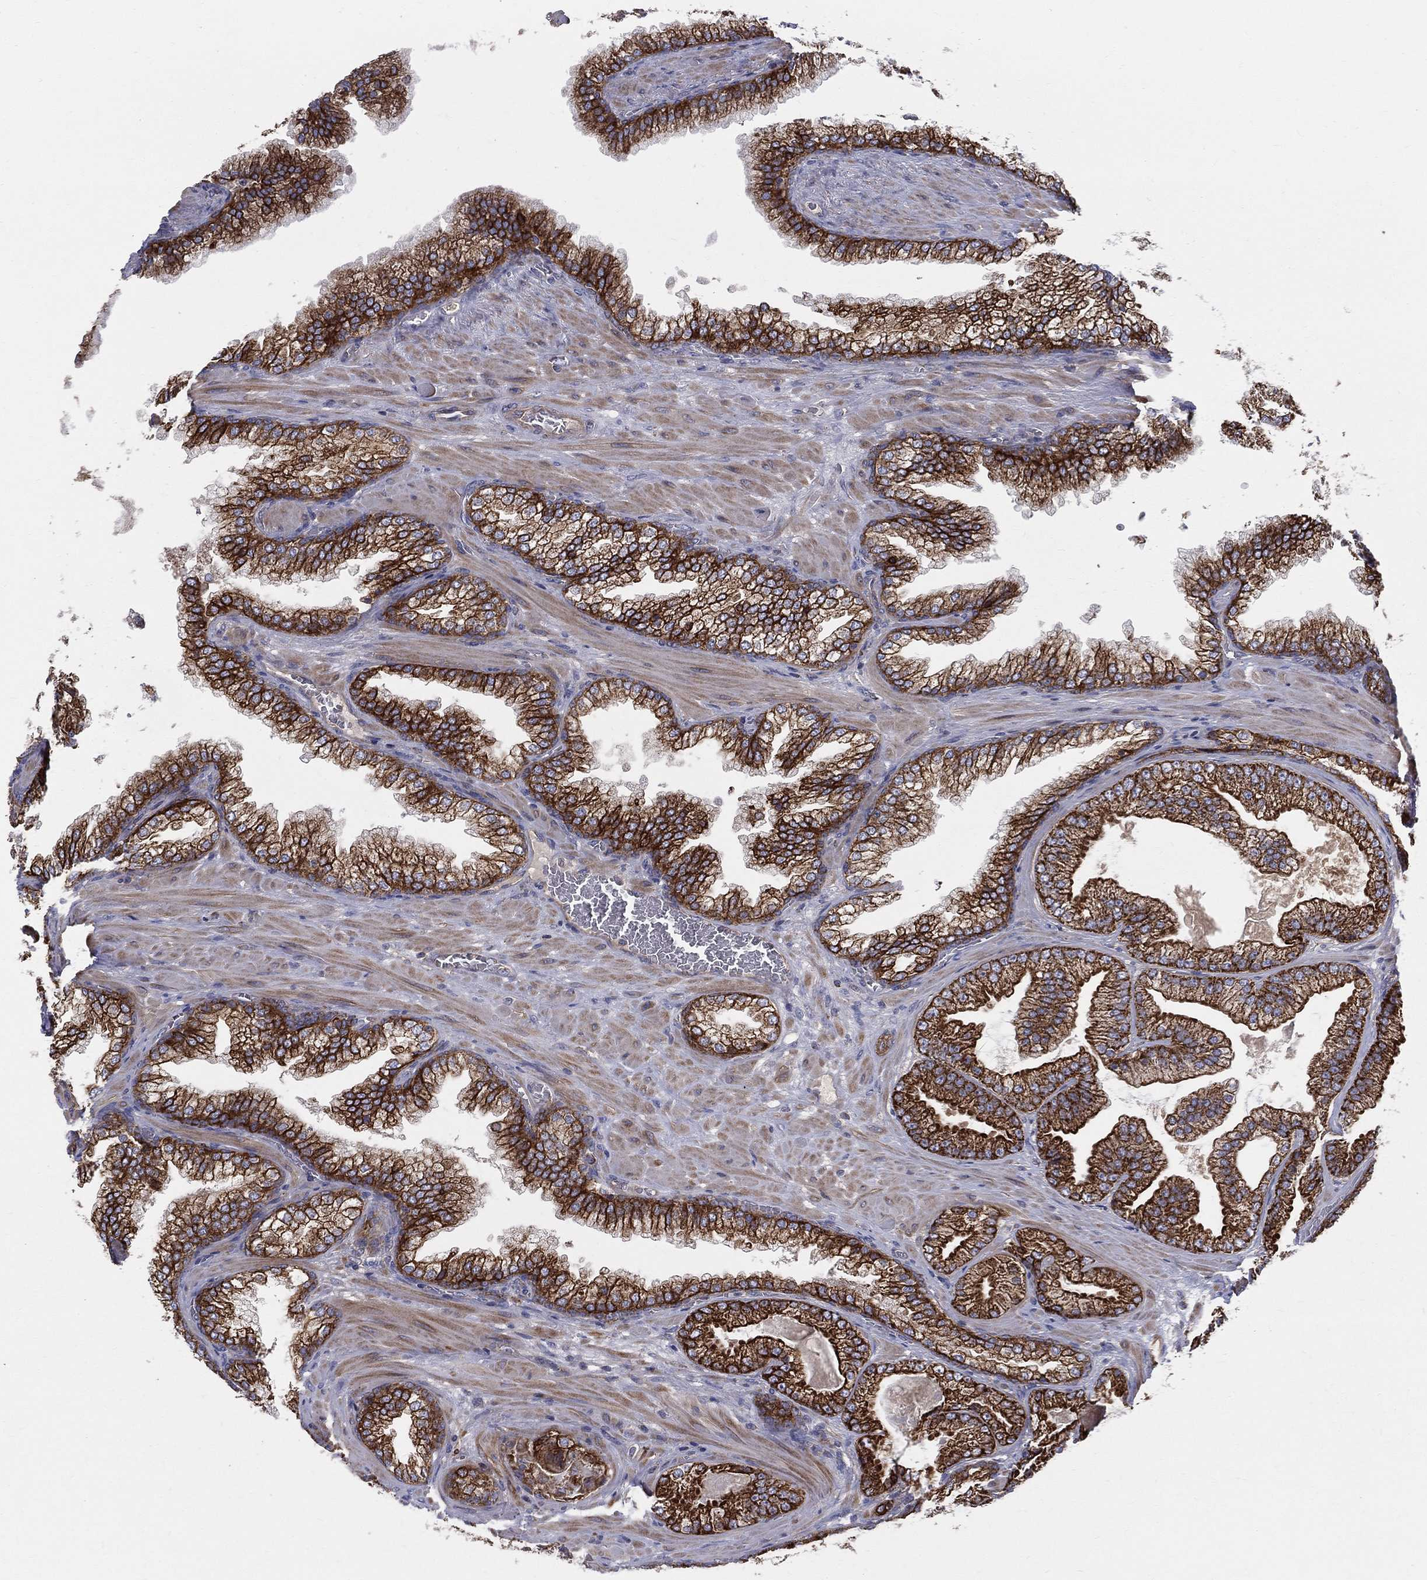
{"staining": {"intensity": "strong", "quantity": ">75%", "location": "cytoplasmic/membranous"}, "tissue": "prostate cancer", "cell_type": "Tumor cells", "image_type": "cancer", "snomed": [{"axis": "morphology", "description": "Adenocarcinoma, Low grade"}, {"axis": "topography", "description": "Prostate"}], "caption": "The micrograph shows immunohistochemical staining of prostate cancer. There is strong cytoplasmic/membranous staining is present in about >75% of tumor cells. The protein of interest is shown in brown color, while the nuclei are stained blue.", "gene": "MIX23", "patient": {"sex": "male", "age": 57}}